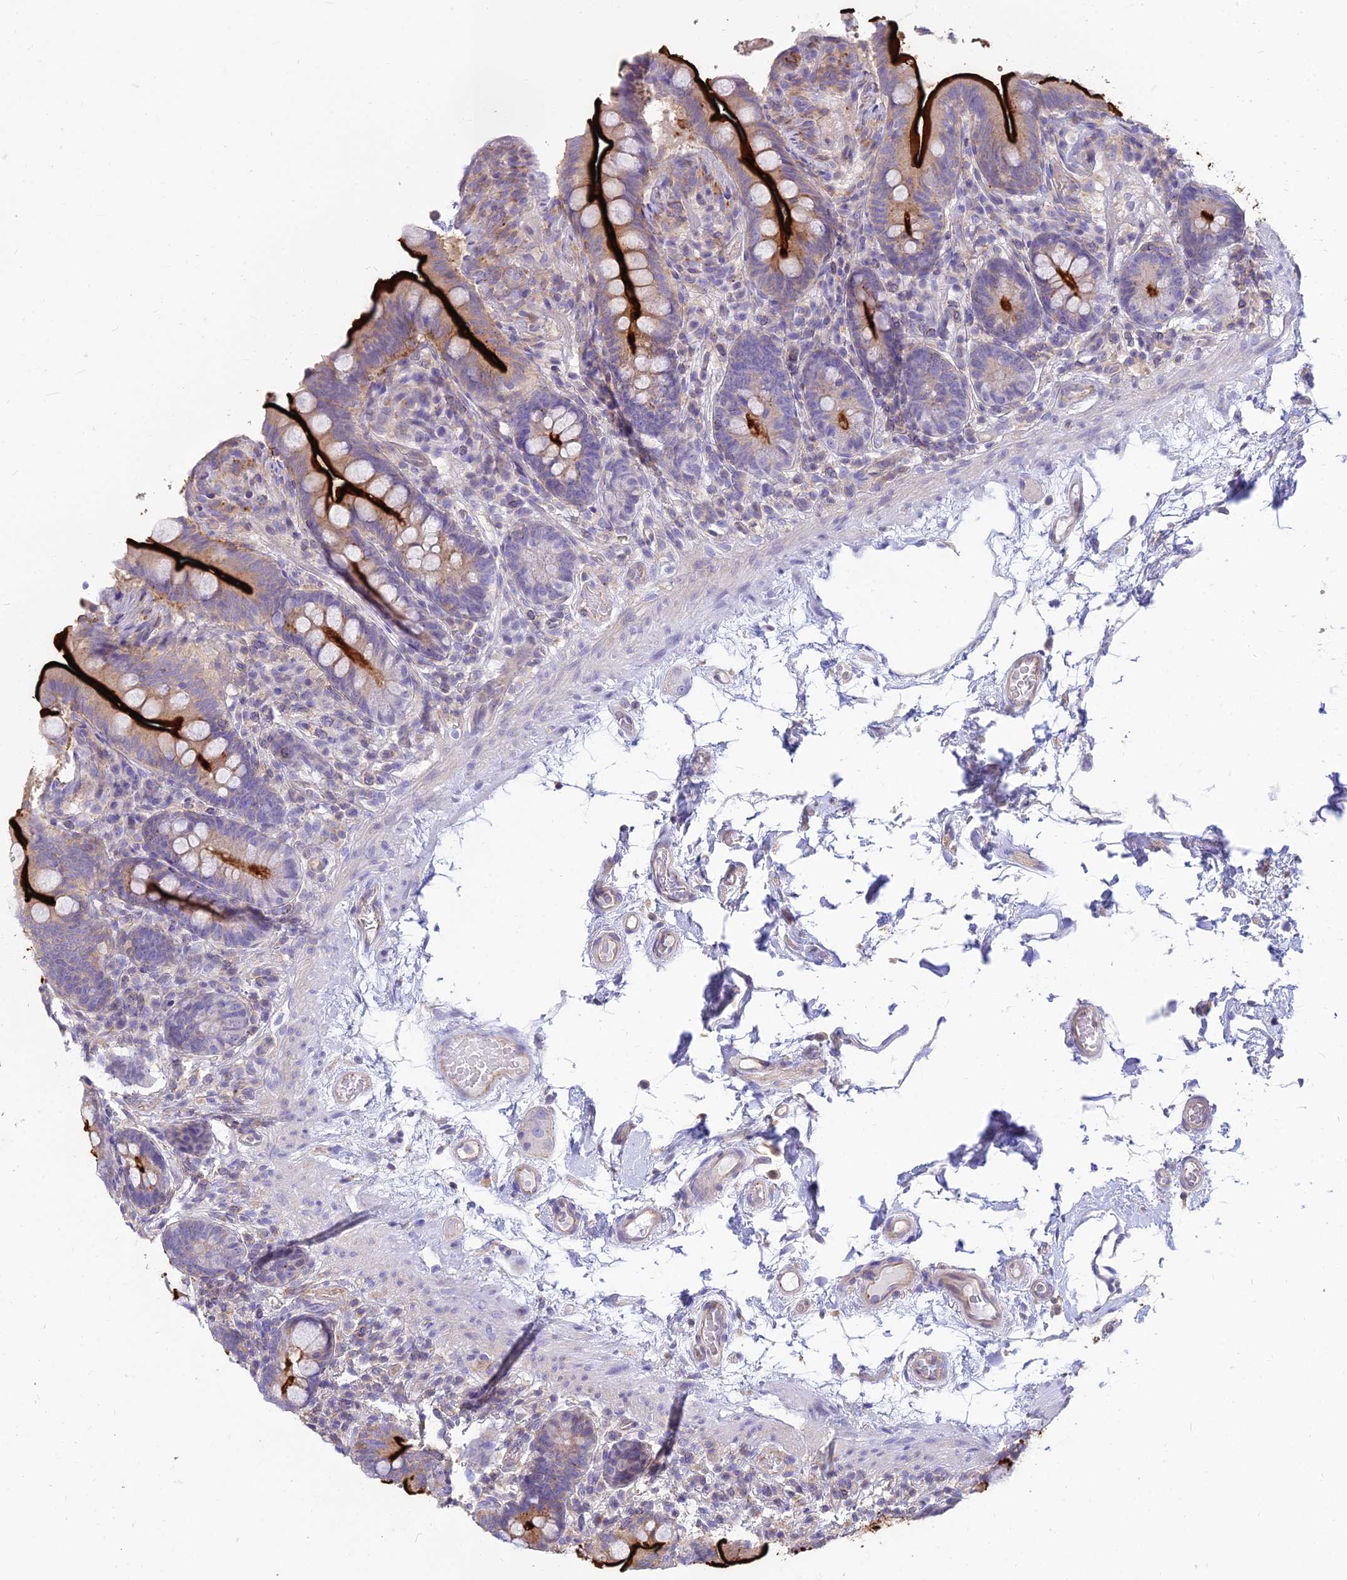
{"staining": {"intensity": "weak", "quantity": ">75%", "location": "cytoplasmic/membranous"}, "tissue": "colon", "cell_type": "Endothelial cells", "image_type": "normal", "snomed": [{"axis": "morphology", "description": "Normal tissue, NOS"}, {"axis": "topography", "description": "Smooth muscle"}, {"axis": "topography", "description": "Colon"}], "caption": "Protein expression analysis of normal colon exhibits weak cytoplasmic/membranous positivity in approximately >75% of endothelial cells.", "gene": "SMIM24", "patient": {"sex": "male", "age": 73}}